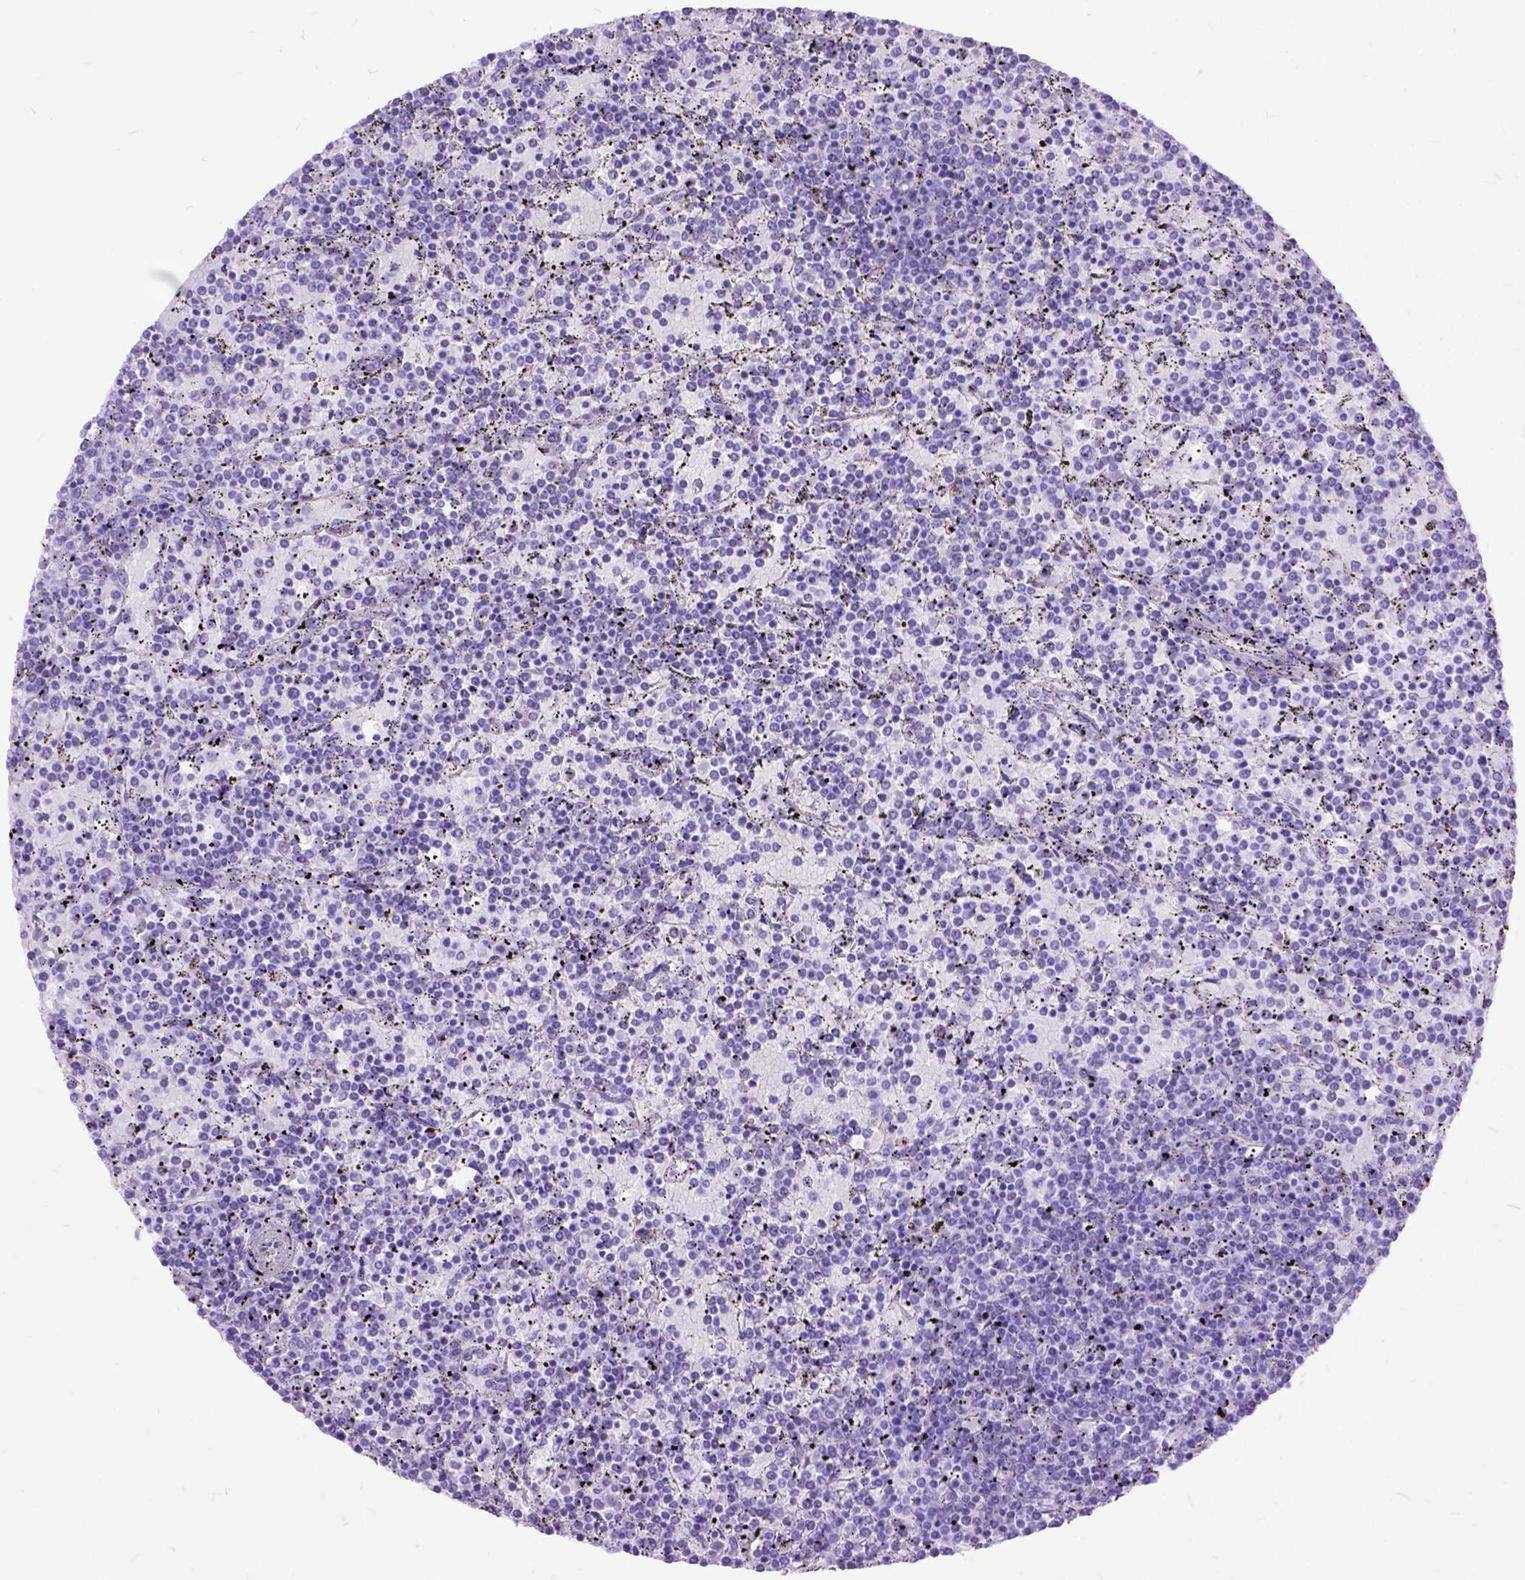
{"staining": {"intensity": "negative", "quantity": "none", "location": "none"}, "tissue": "lymphoma", "cell_type": "Tumor cells", "image_type": "cancer", "snomed": [{"axis": "morphology", "description": "Malignant lymphoma, non-Hodgkin's type, Low grade"}, {"axis": "topography", "description": "Spleen"}], "caption": "Photomicrograph shows no significant protein positivity in tumor cells of lymphoma.", "gene": "DNAH2", "patient": {"sex": "female", "age": 77}}